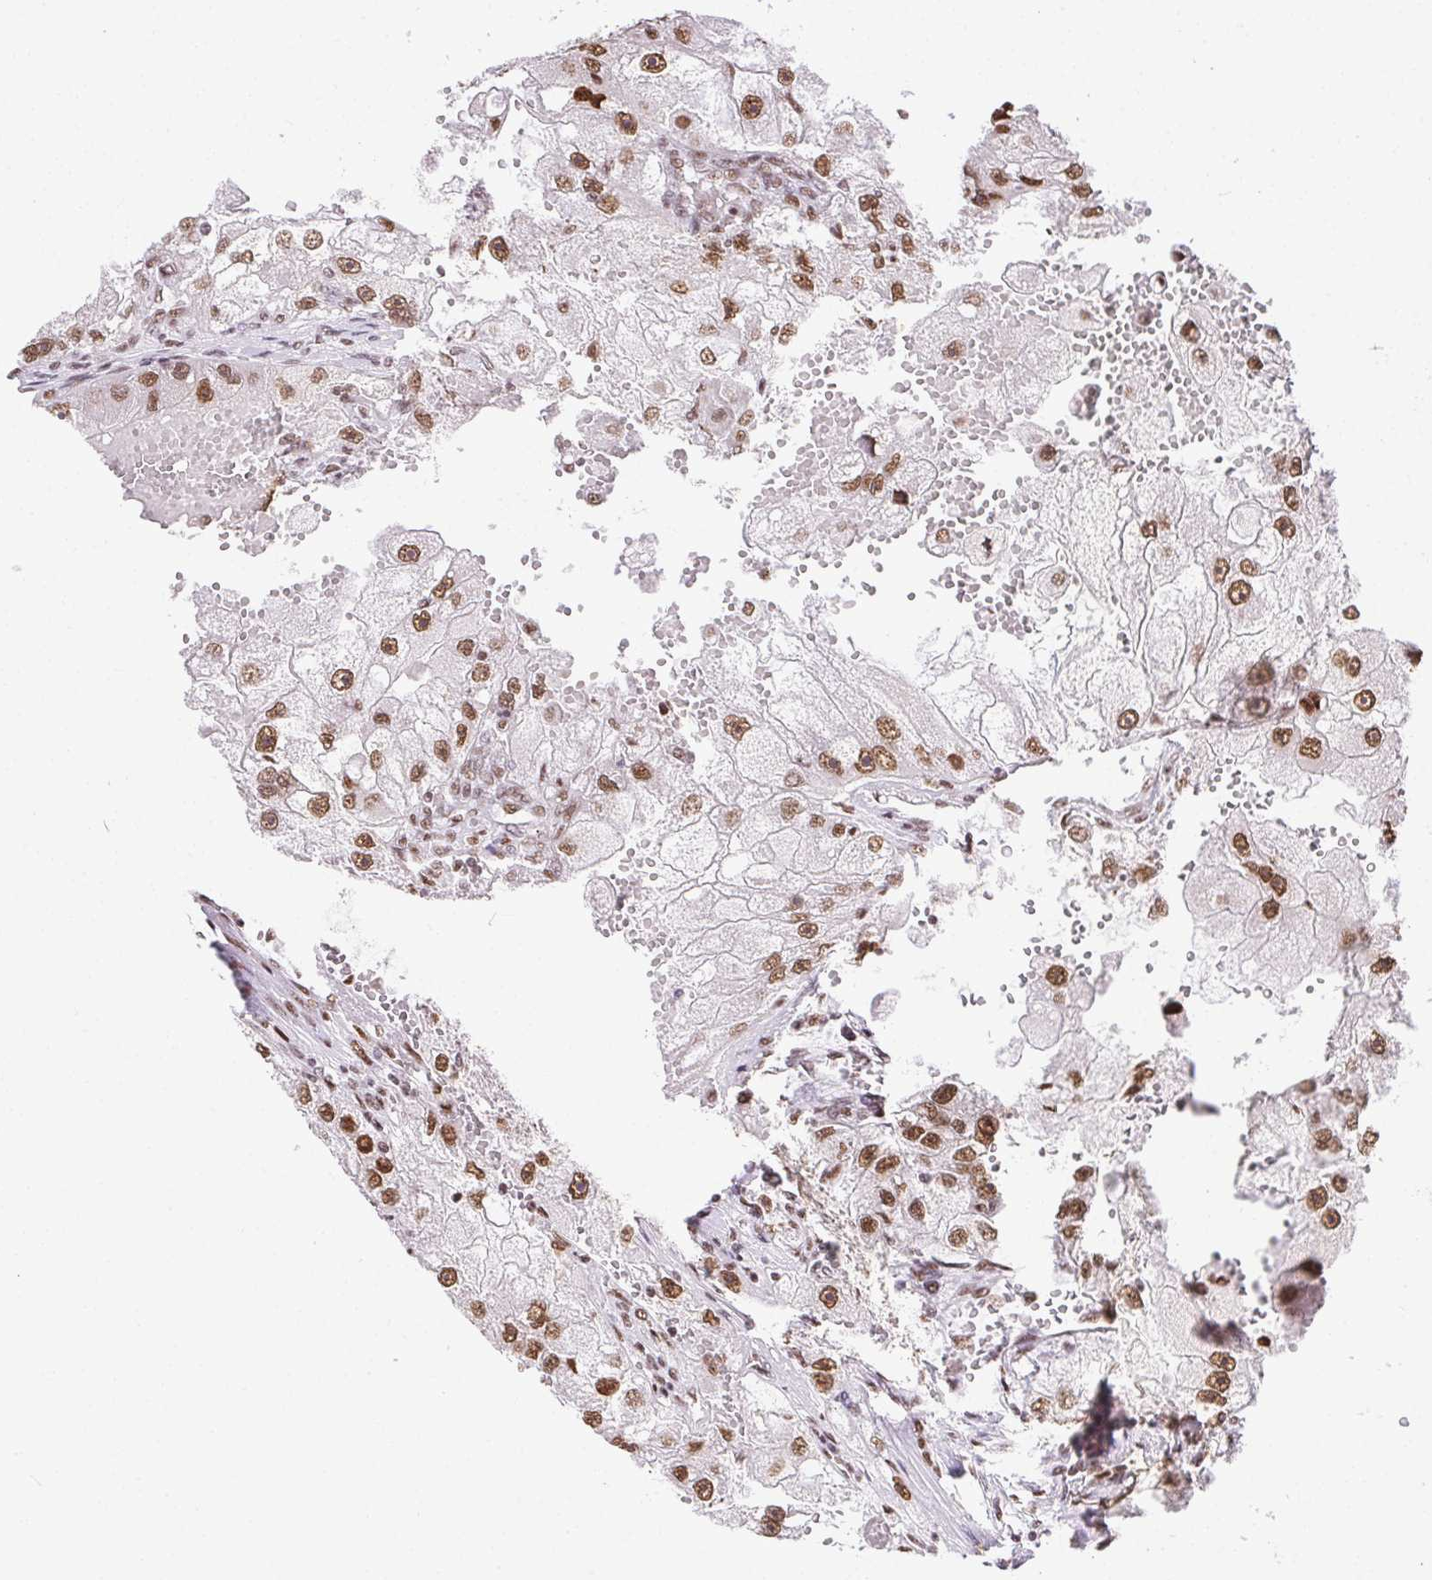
{"staining": {"intensity": "moderate", "quantity": ">75%", "location": "nuclear"}, "tissue": "renal cancer", "cell_type": "Tumor cells", "image_type": "cancer", "snomed": [{"axis": "morphology", "description": "Adenocarcinoma, NOS"}, {"axis": "topography", "description": "Kidney"}], "caption": "Immunohistochemistry (IHC) image of renal cancer stained for a protein (brown), which demonstrates medium levels of moderate nuclear positivity in about >75% of tumor cells.", "gene": "TRA2B", "patient": {"sex": "male", "age": 63}}